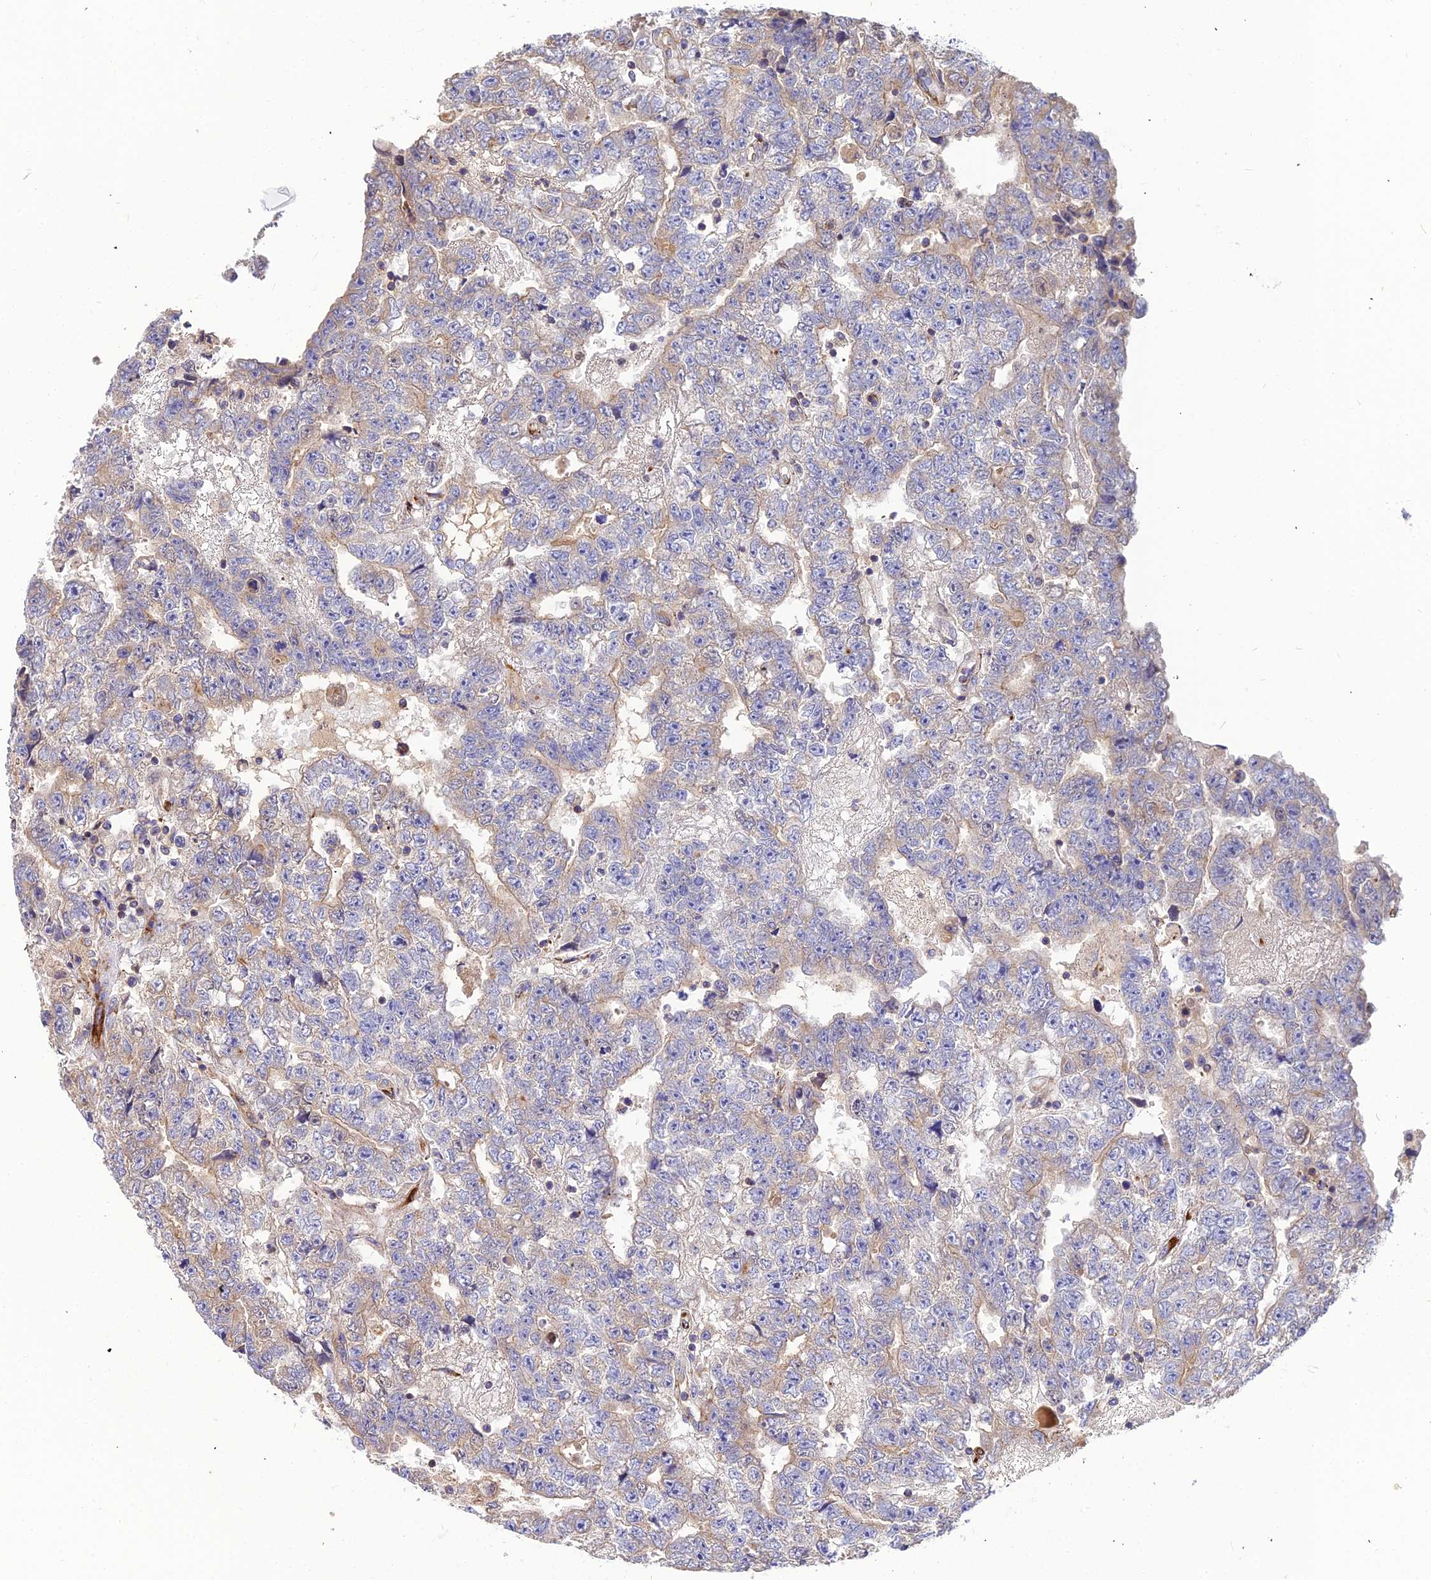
{"staining": {"intensity": "weak", "quantity": "<25%", "location": "cytoplasmic/membranous"}, "tissue": "testis cancer", "cell_type": "Tumor cells", "image_type": "cancer", "snomed": [{"axis": "morphology", "description": "Carcinoma, Embryonal, NOS"}, {"axis": "topography", "description": "Testis"}], "caption": "Immunohistochemical staining of human embryonal carcinoma (testis) reveals no significant expression in tumor cells.", "gene": "ASPHD1", "patient": {"sex": "male", "age": 25}}